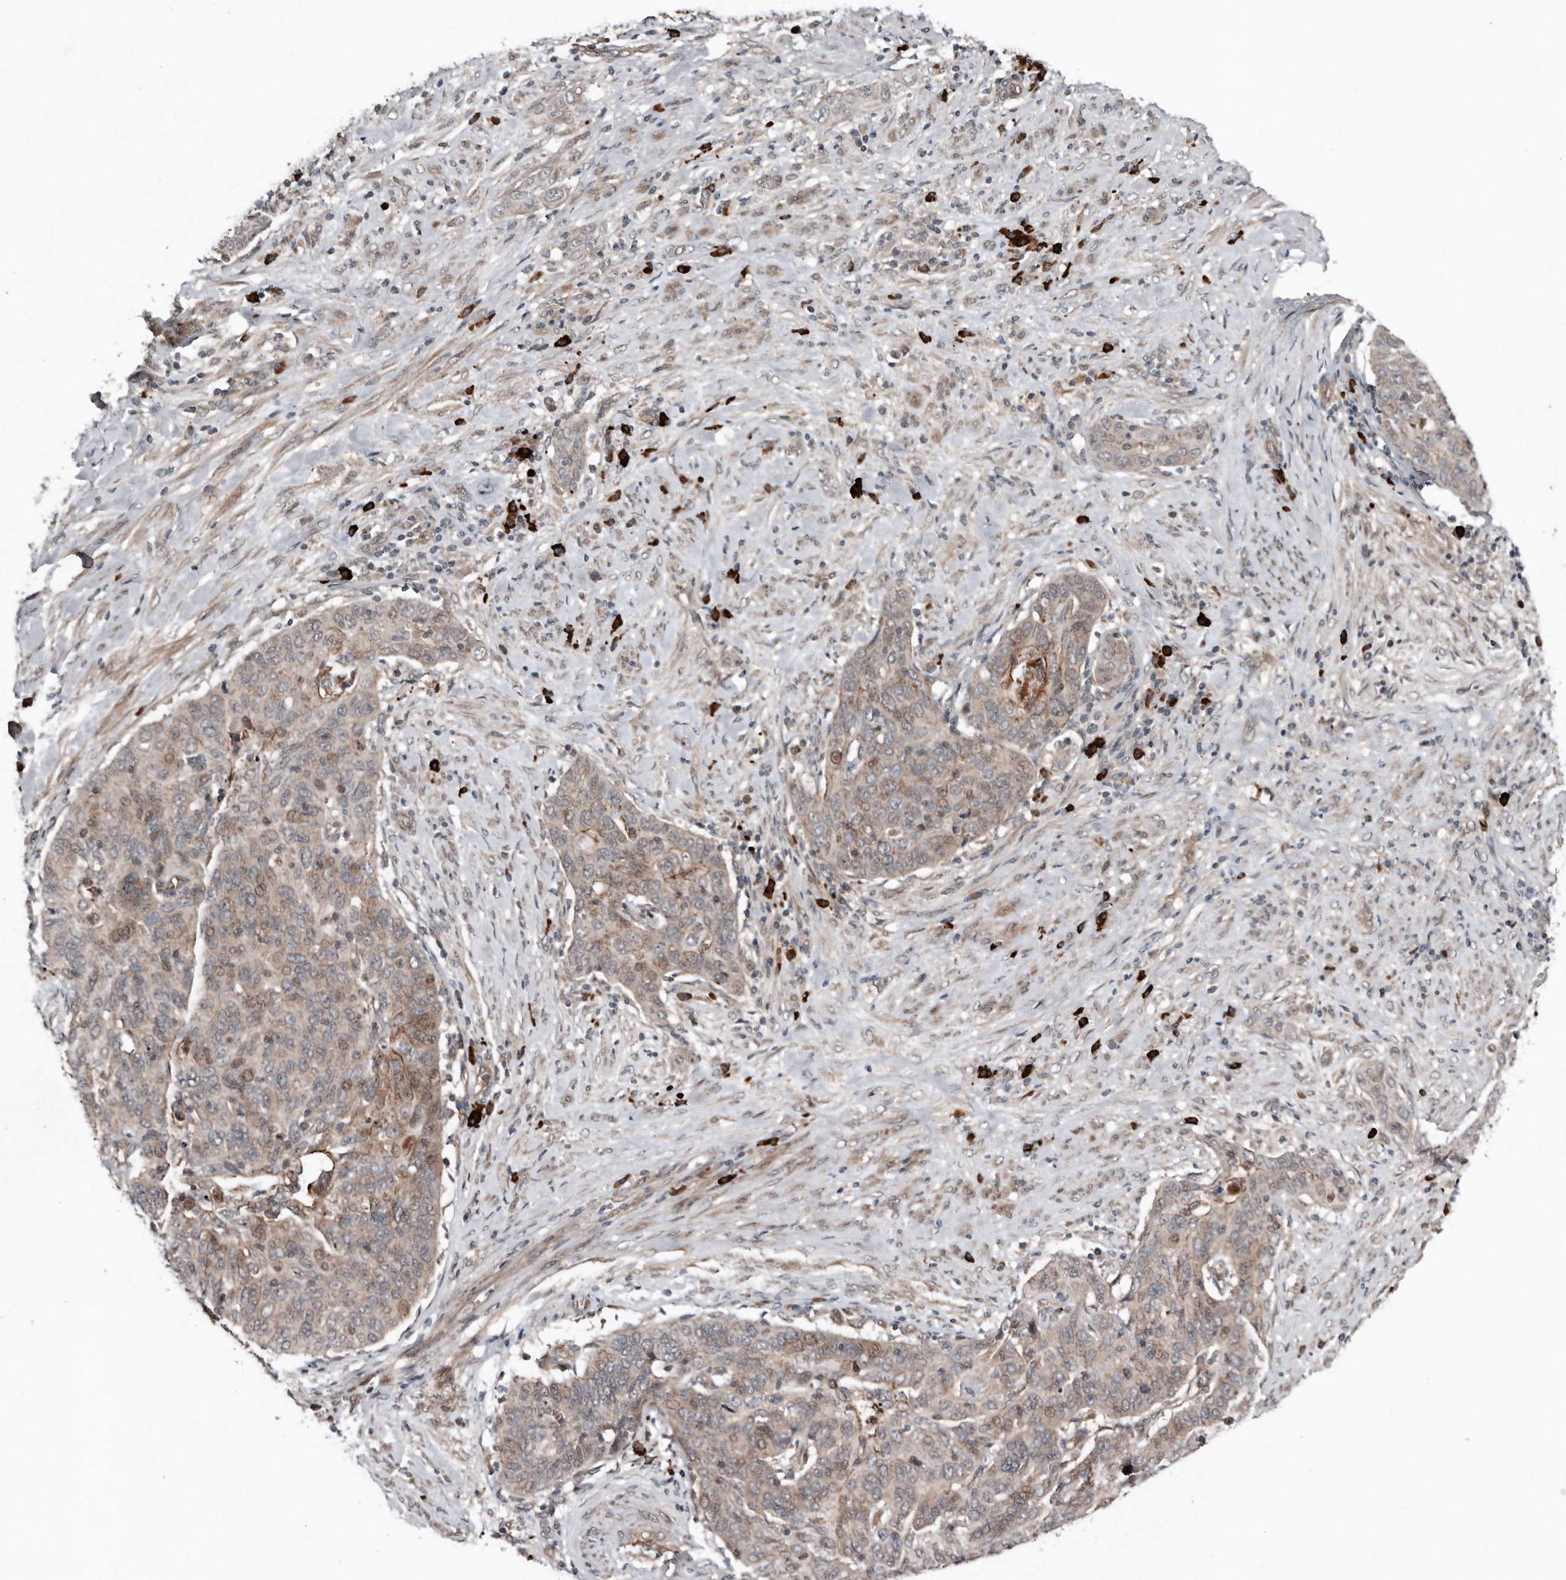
{"staining": {"intensity": "weak", "quantity": "<25%", "location": "cytoplasmic/membranous"}, "tissue": "cervical cancer", "cell_type": "Tumor cells", "image_type": "cancer", "snomed": [{"axis": "morphology", "description": "Squamous cell carcinoma, NOS"}, {"axis": "topography", "description": "Cervix"}], "caption": "A high-resolution histopathology image shows immunohistochemistry (IHC) staining of squamous cell carcinoma (cervical), which exhibits no significant staining in tumor cells.", "gene": "TEAD3", "patient": {"sex": "female", "age": 60}}